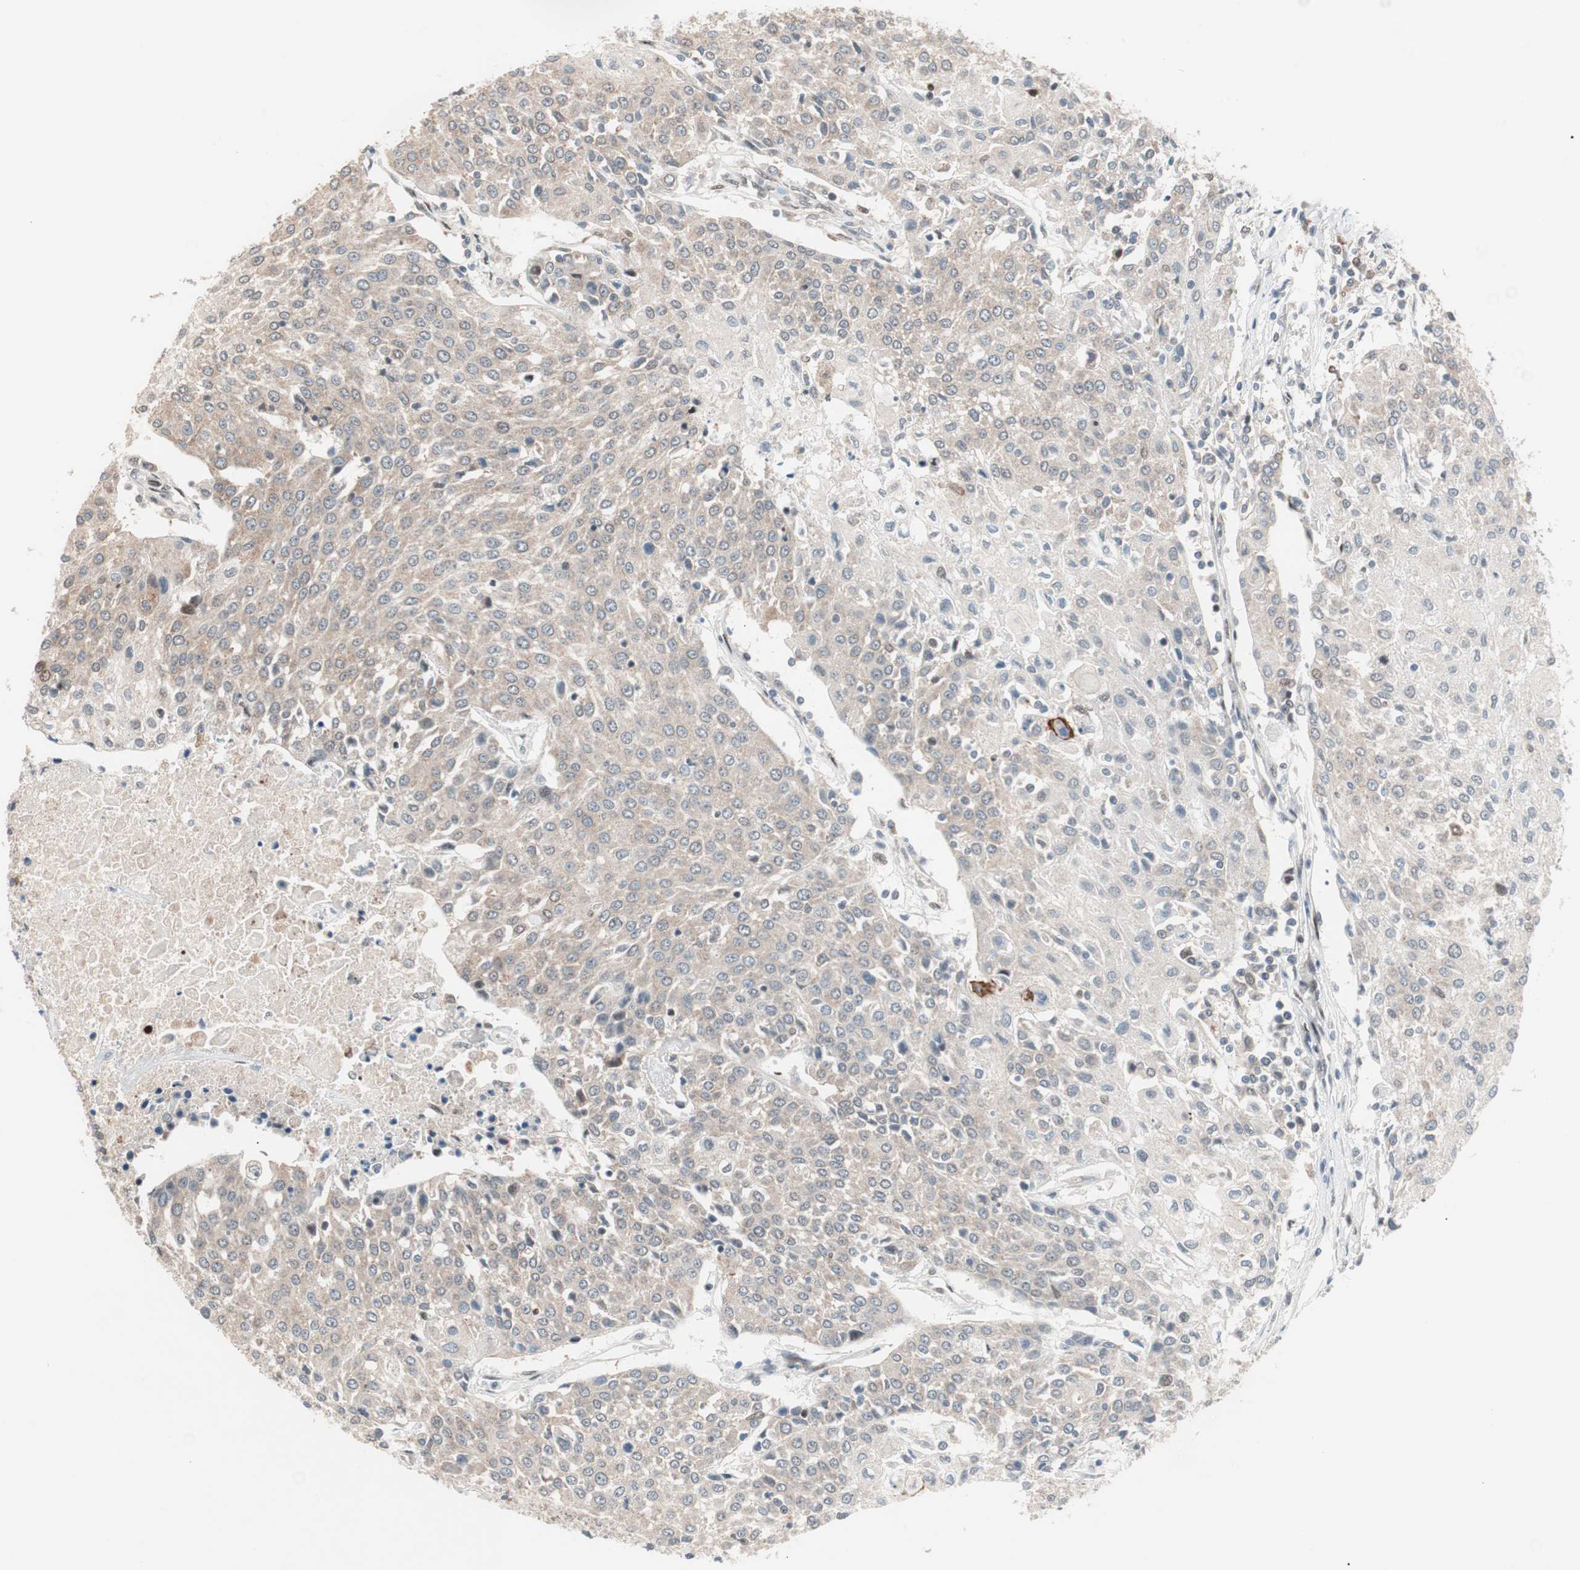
{"staining": {"intensity": "weak", "quantity": "25%-75%", "location": "cytoplasmic/membranous"}, "tissue": "urothelial cancer", "cell_type": "Tumor cells", "image_type": "cancer", "snomed": [{"axis": "morphology", "description": "Urothelial carcinoma, High grade"}, {"axis": "topography", "description": "Urinary bladder"}], "caption": "High-grade urothelial carcinoma tissue reveals weak cytoplasmic/membranous expression in approximately 25%-75% of tumor cells", "gene": "POLH", "patient": {"sex": "female", "age": 85}}